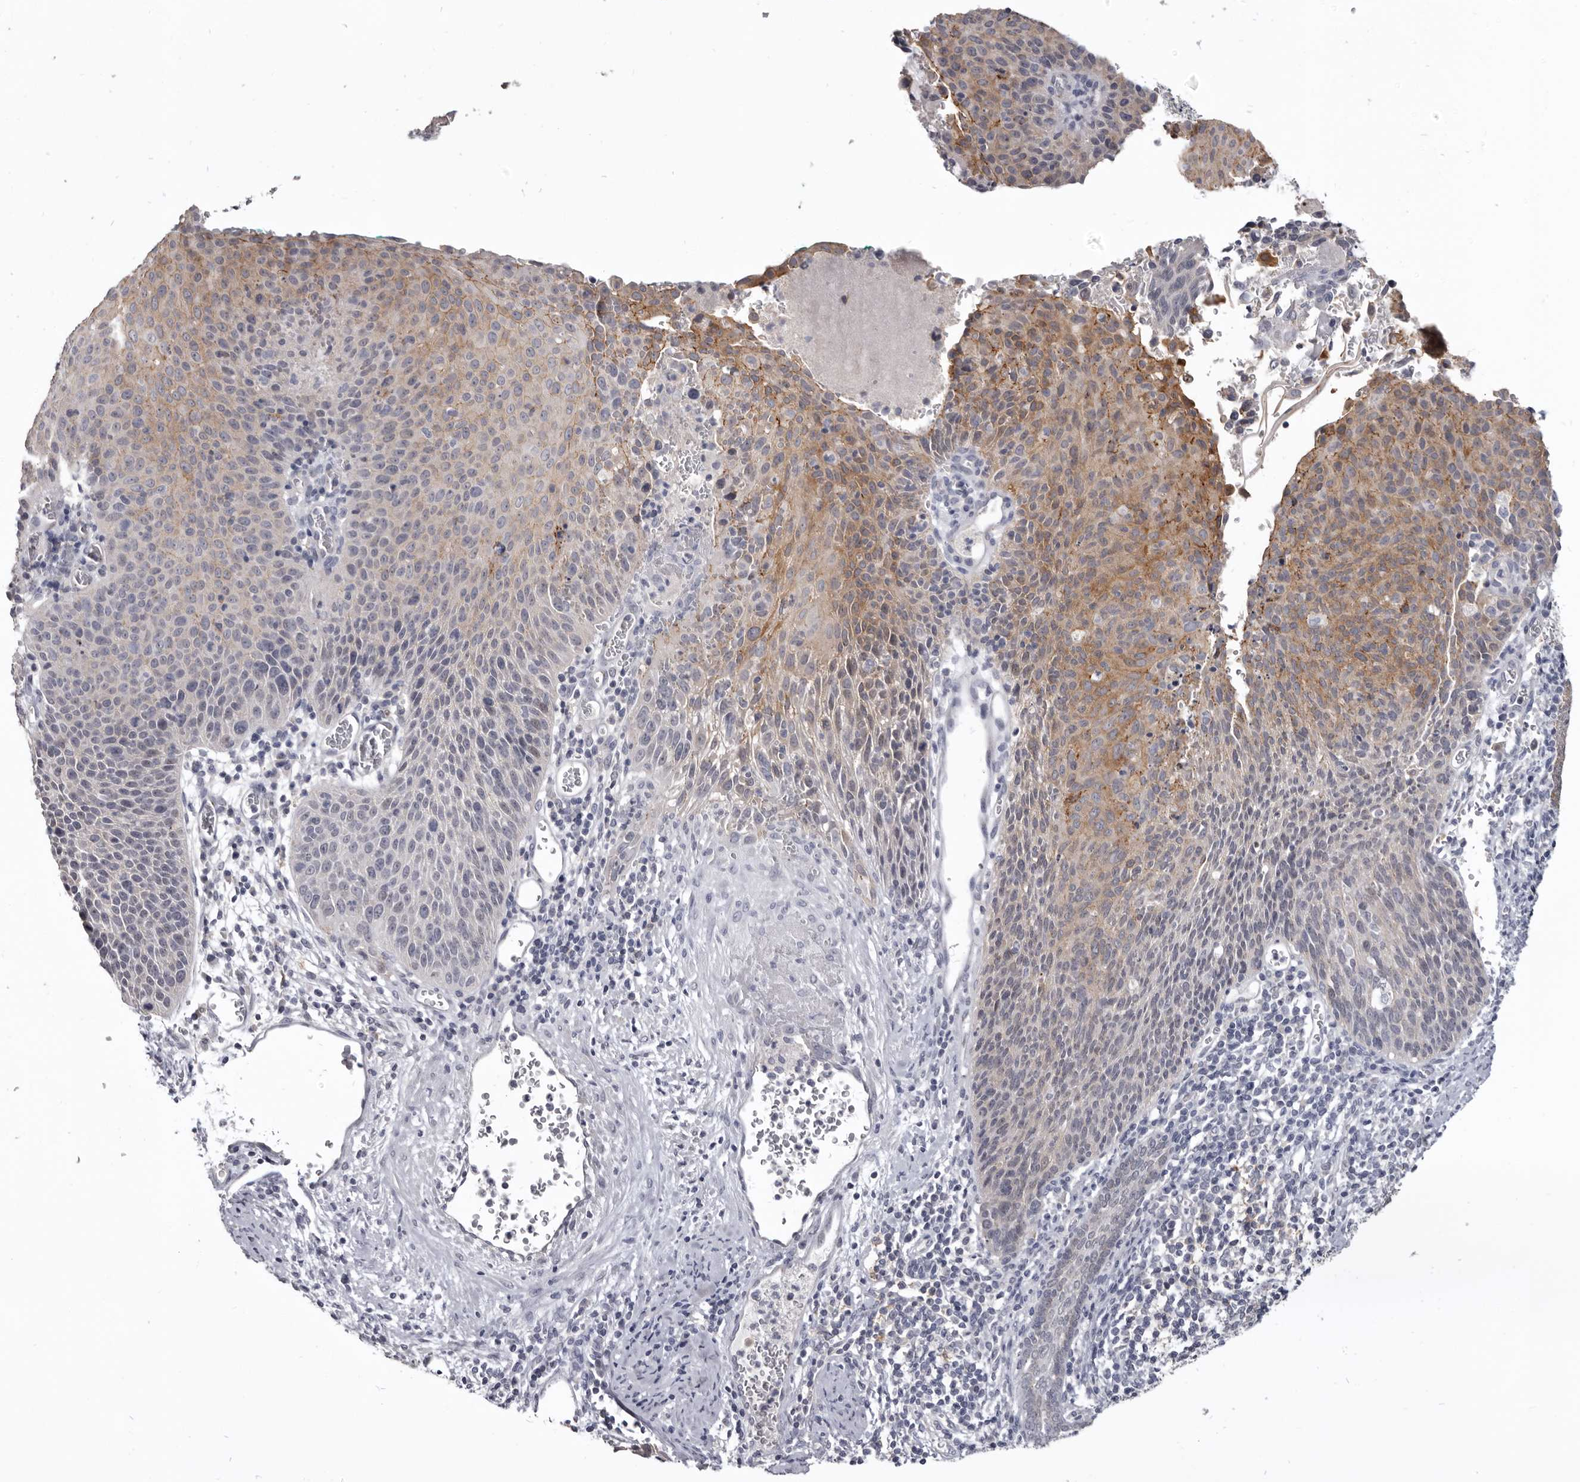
{"staining": {"intensity": "moderate", "quantity": "25%-75%", "location": "cytoplasmic/membranous"}, "tissue": "cervical cancer", "cell_type": "Tumor cells", "image_type": "cancer", "snomed": [{"axis": "morphology", "description": "Squamous cell carcinoma, NOS"}, {"axis": "topography", "description": "Cervix"}], "caption": "Cervical cancer (squamous cell carcinoma) tissue shows moderate cytoplasmic/membranous staining in about 25%-75% of tumor cells", "gene": "CGN", "patient": {"sex": "female", "age": 55}}